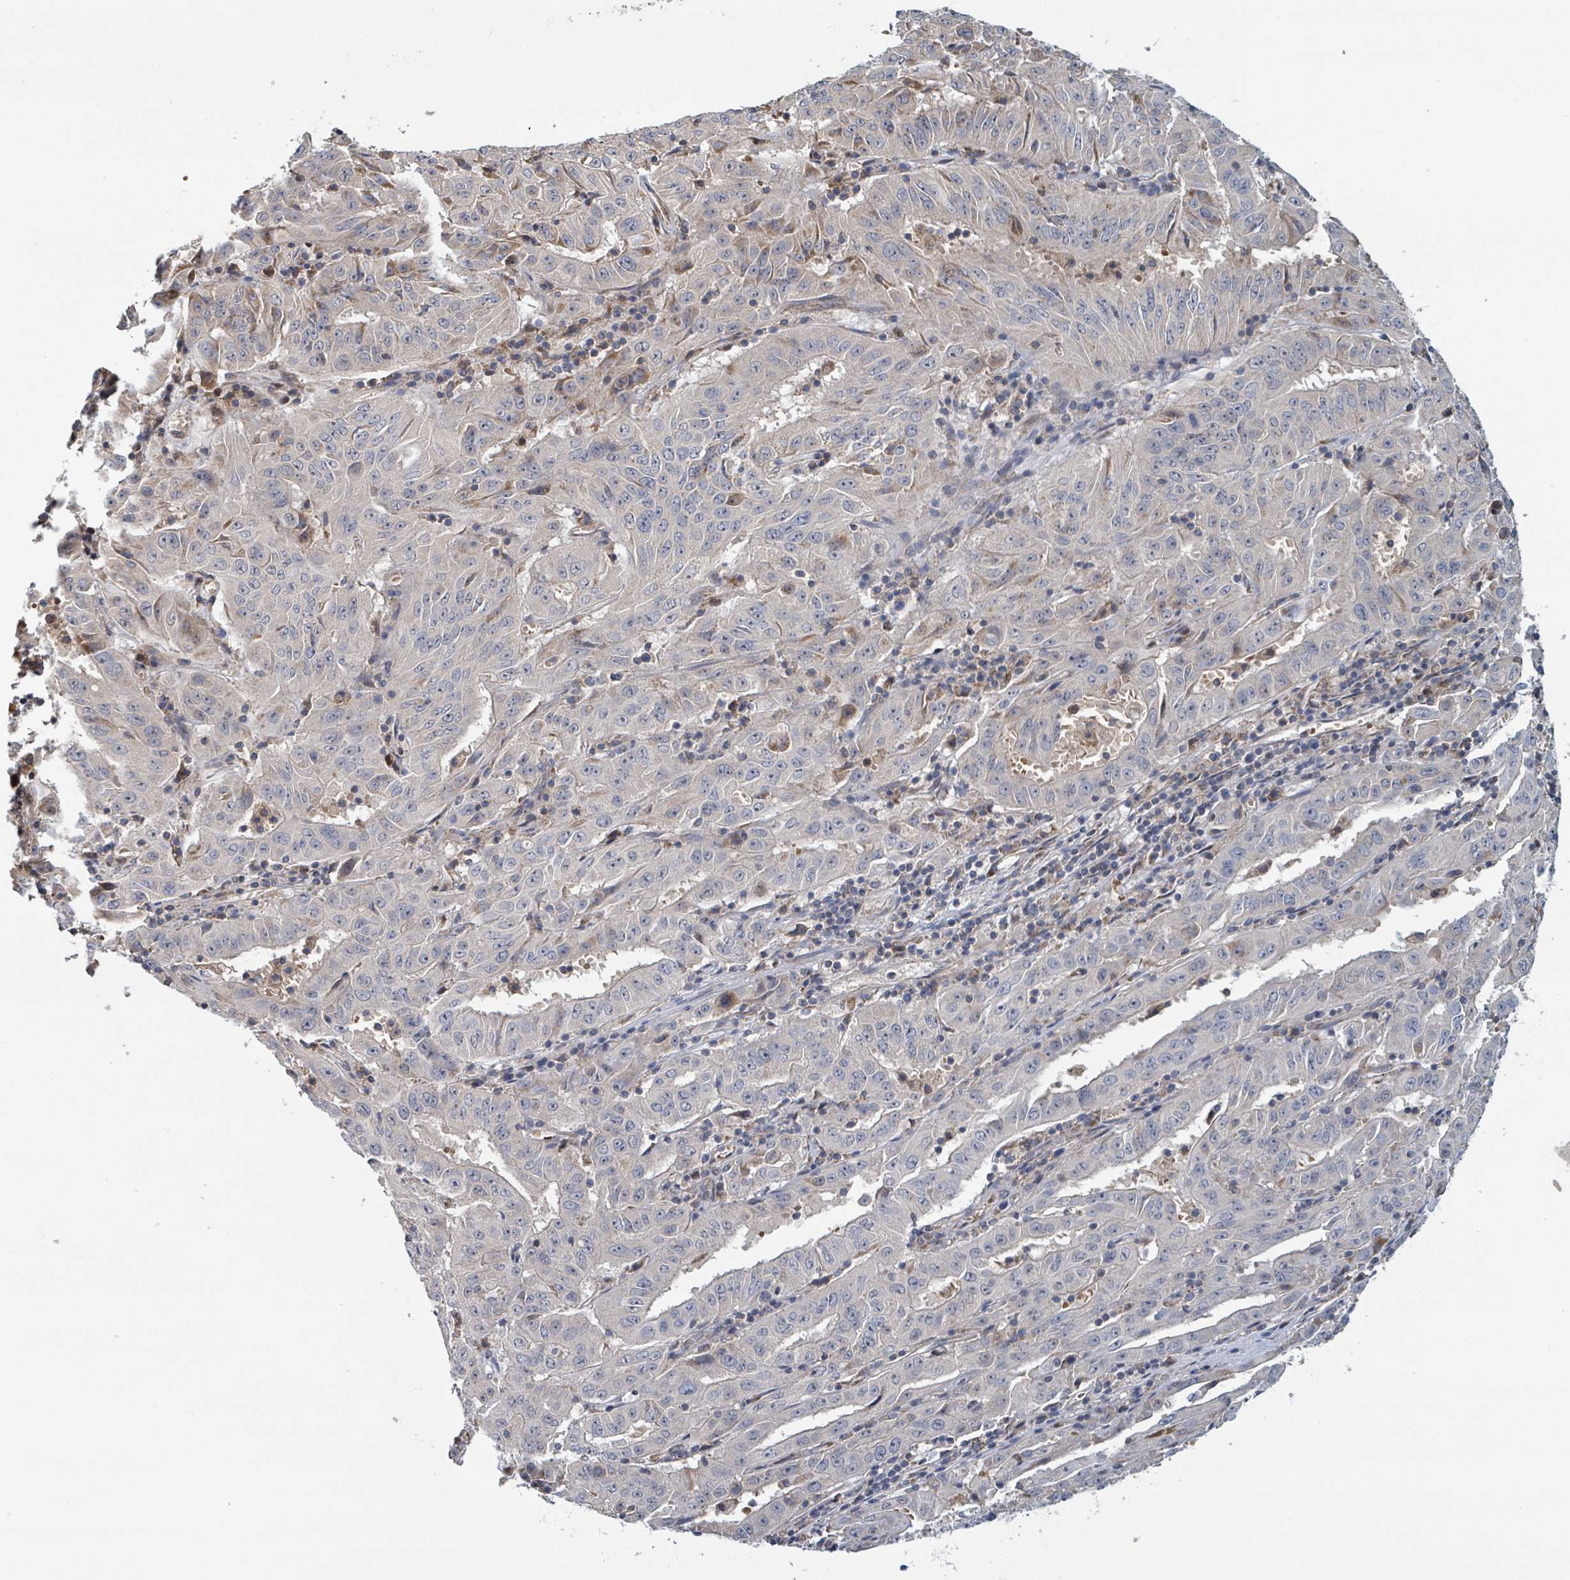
{"staining": {"intensity": "moderate", "quantity": "<25%", "location": "cytoplasmic/membranous"}, "tissue": "pancreatic cancer", "cell_type": "Tumor cells", "image_type": "cancer", "snomed": [{"axis": "morphology", "description": "Adenocarcinoma, NOS"}, {"axis": "topography", "description": "Pancreas"}], "caption": "Immunohistochemistry staining of pancreatic adenocarcinoma, which shows low levels of moderate cytoplasmic/membranous positivity in about <25% of tumor cells indicating moderate cytoplasmic/membranous protein staining. The staining was performed using DAB (3,3'-diaminobenzidine) (brown) for protein detection and nuclei were counterstained in hematoxylin (blue).", "gene": "HIVEP1", "patient": {"sex": "male", "age": 63}}